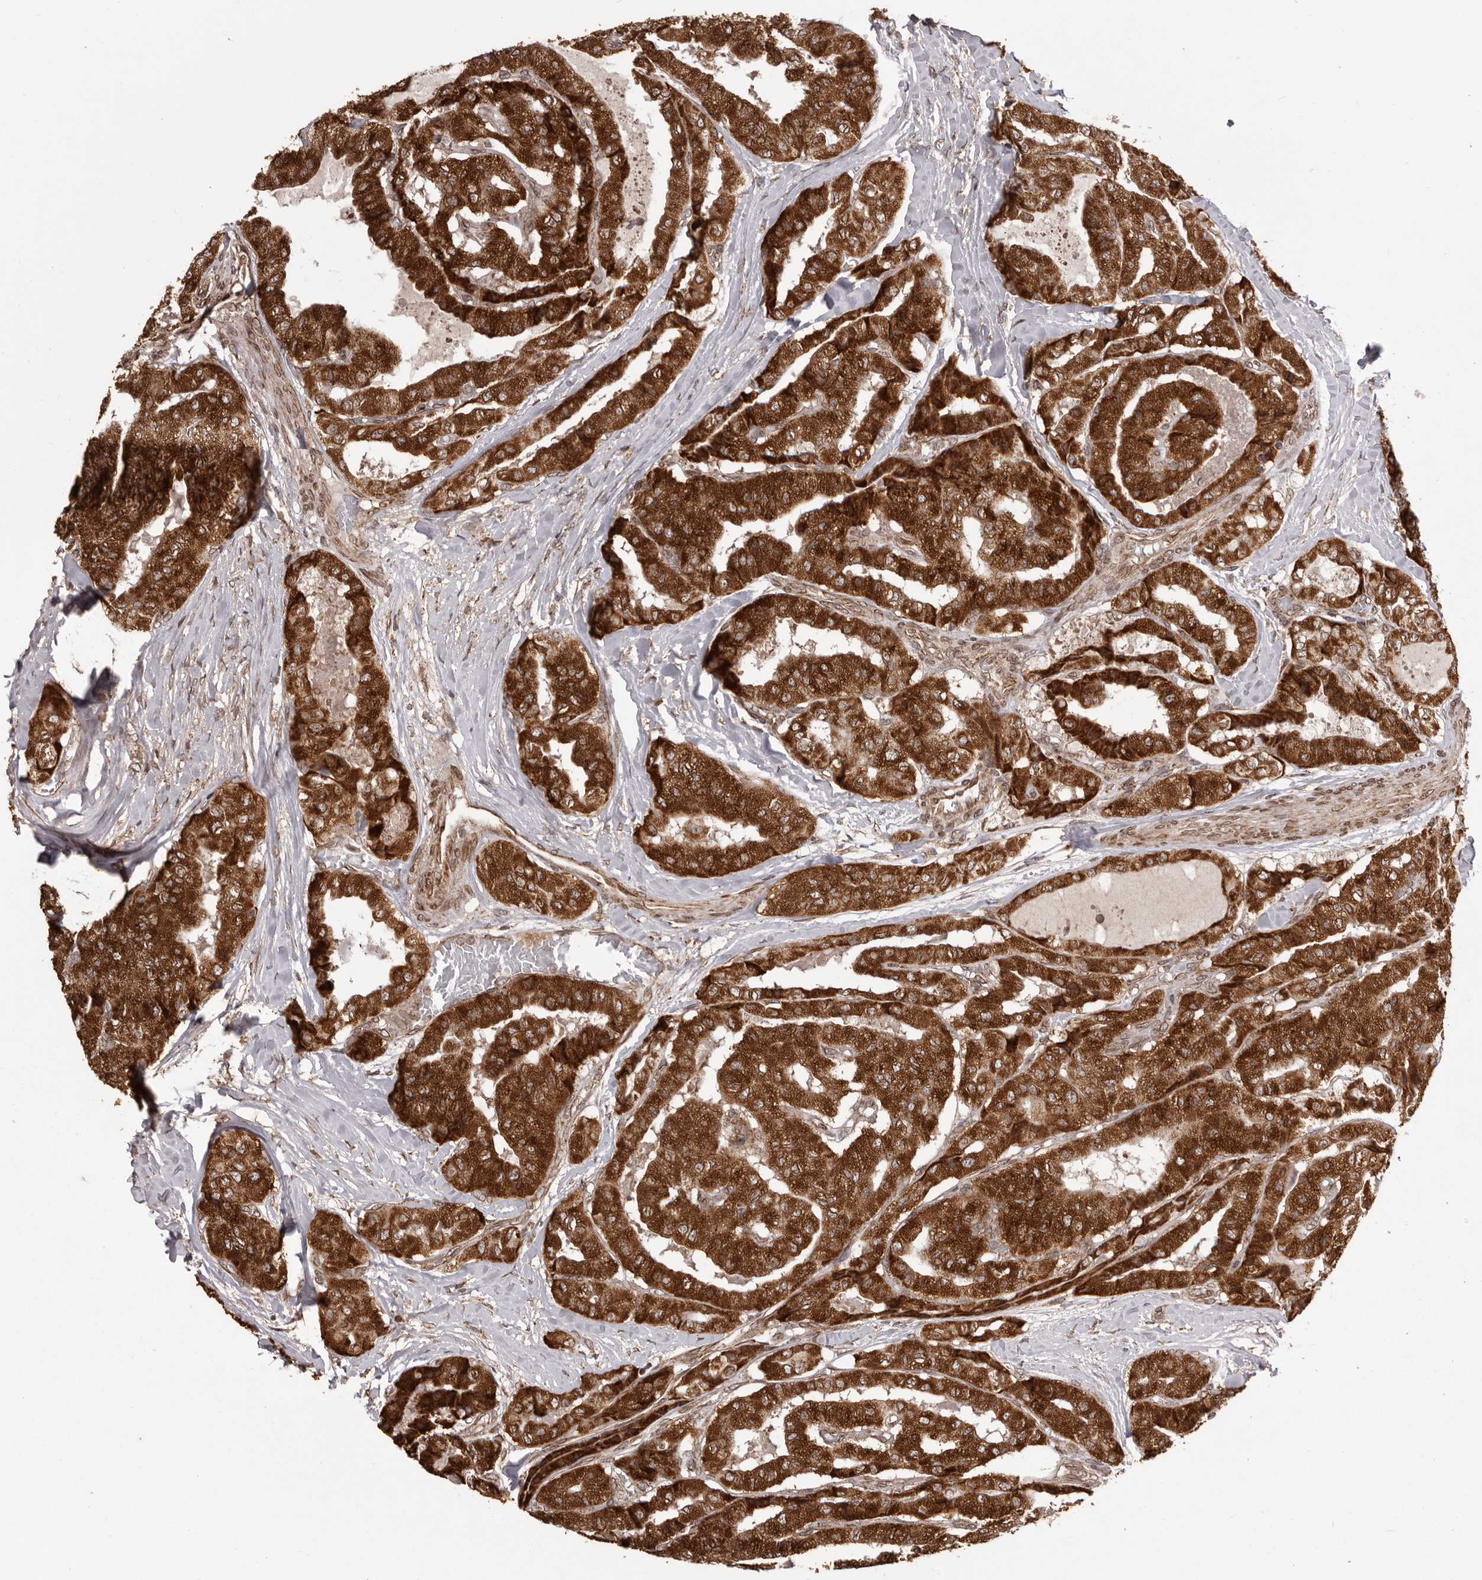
{"staining": {"intensity": "strong", "quantity": ">75%", "location": "cytoplasmic/membranous"}, "tissue": "thyroid cancer", "cell_type": "Tumor cells", "image_type": "cancer", "snomed": [{"axis": "morphology", "description": "Papillary adenocarcinoma, NOS"}, {"axis": "topography", "description": "Thyroid gland"}], "caption": "An immunohistochemistry histopathology image of neoplastic tissue is shown. Protein staining in brown shows strong cytoplasmic/membranous positivity in thyroid cancer within tumor cells.", "gene": "CHRM2", "patient": {"sex": "female", "age": 59}}